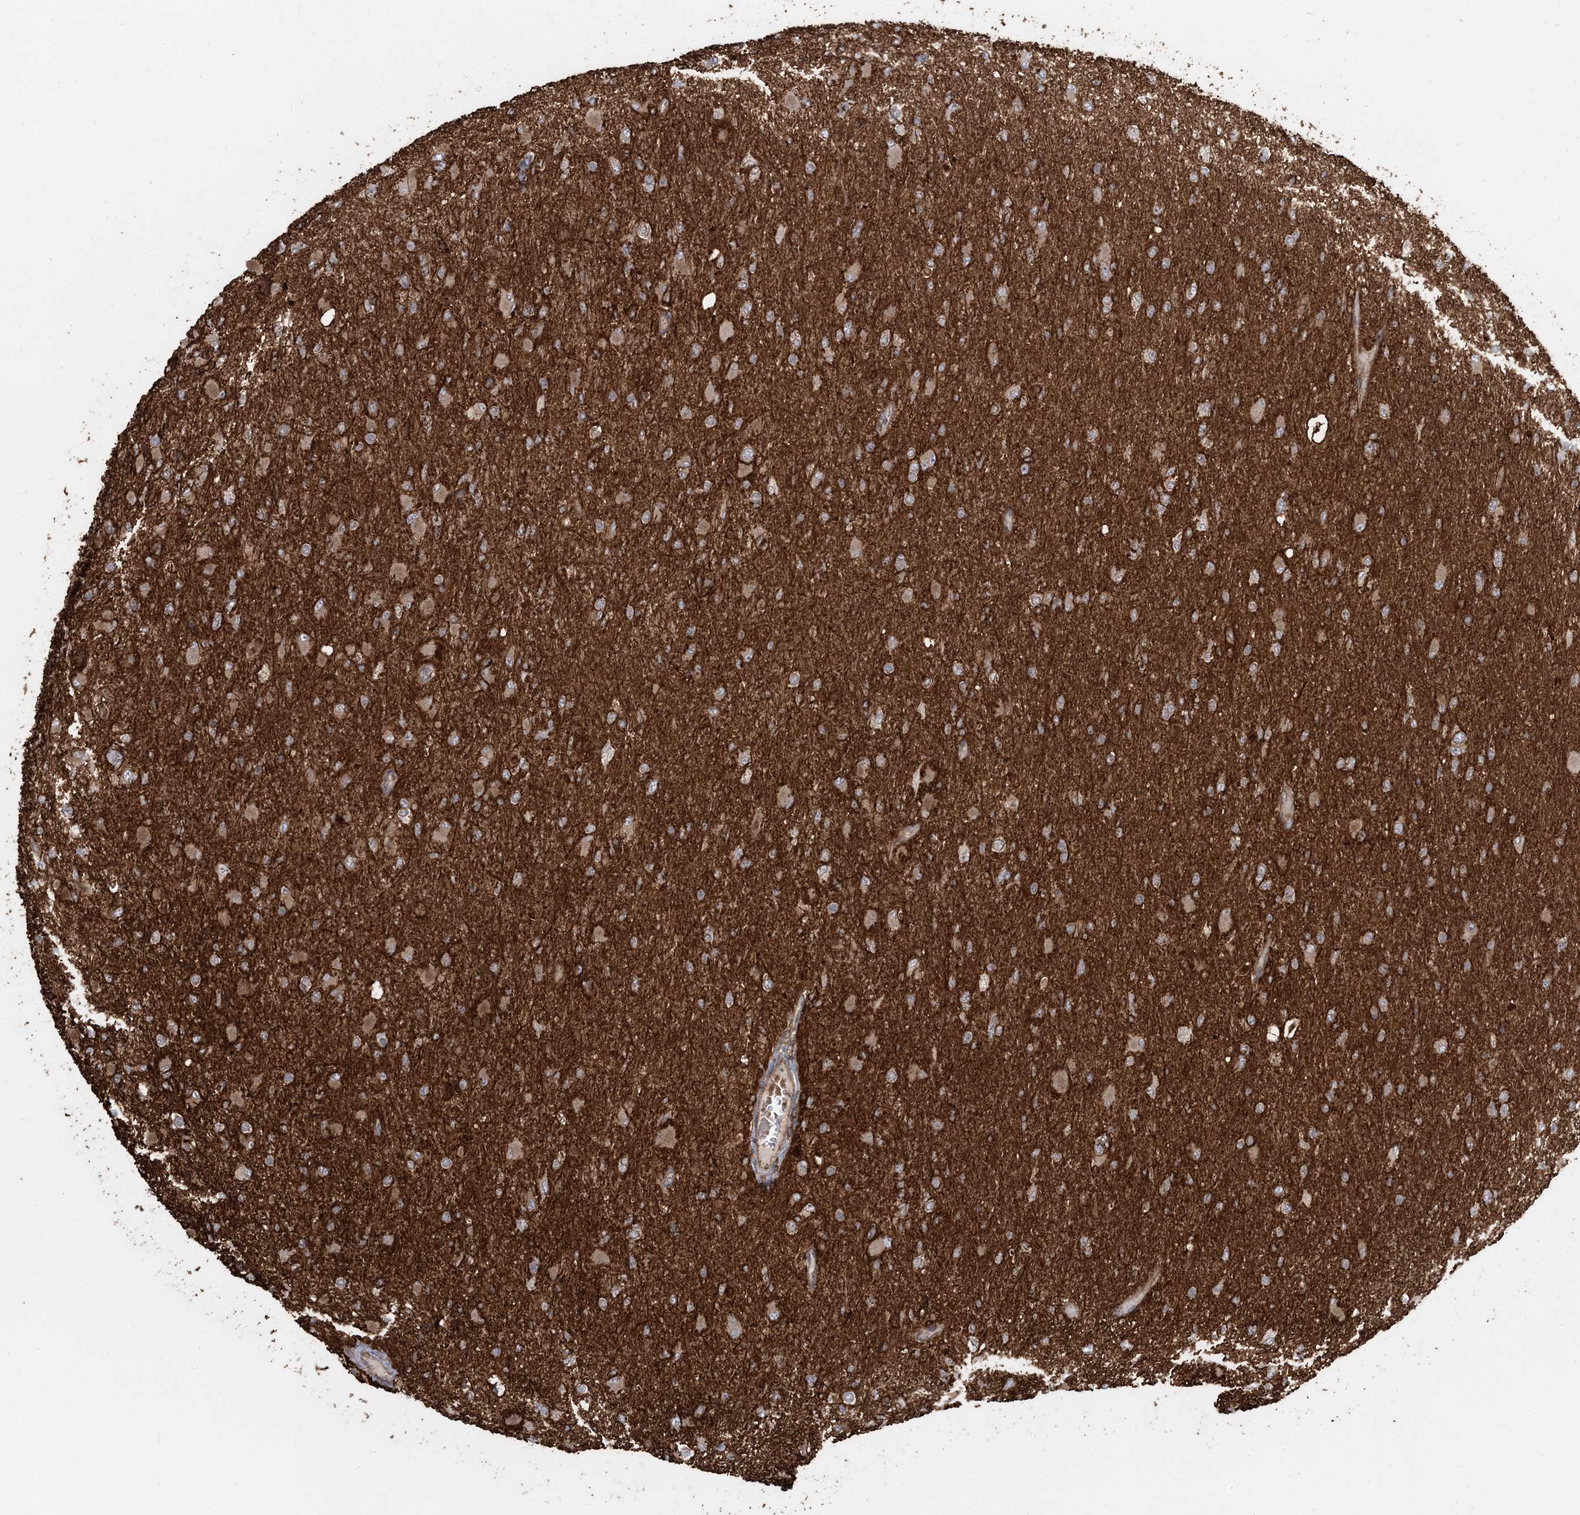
{"staining": {"intensity": "moderate", "quantity": ">75%", "location": "cytoplasmic/membranous"}, "tissue": "glioma", "cell_type": "Tumor cells", "image_type": "cancer", "snomed": [{"axis": "morphology", "description": "Glioma, malignant, High grade"}, {"axis": "topography", "description": "Cerebral cortex"}], "caption": "Protein staining of high-grade glioma (malignant) tissue reveals moderate cytoplasmic/membranous positivity in about >75% of tumor cells.", "gene": "LRPPRC", "patient": {"sex": "female", "age": 36}}